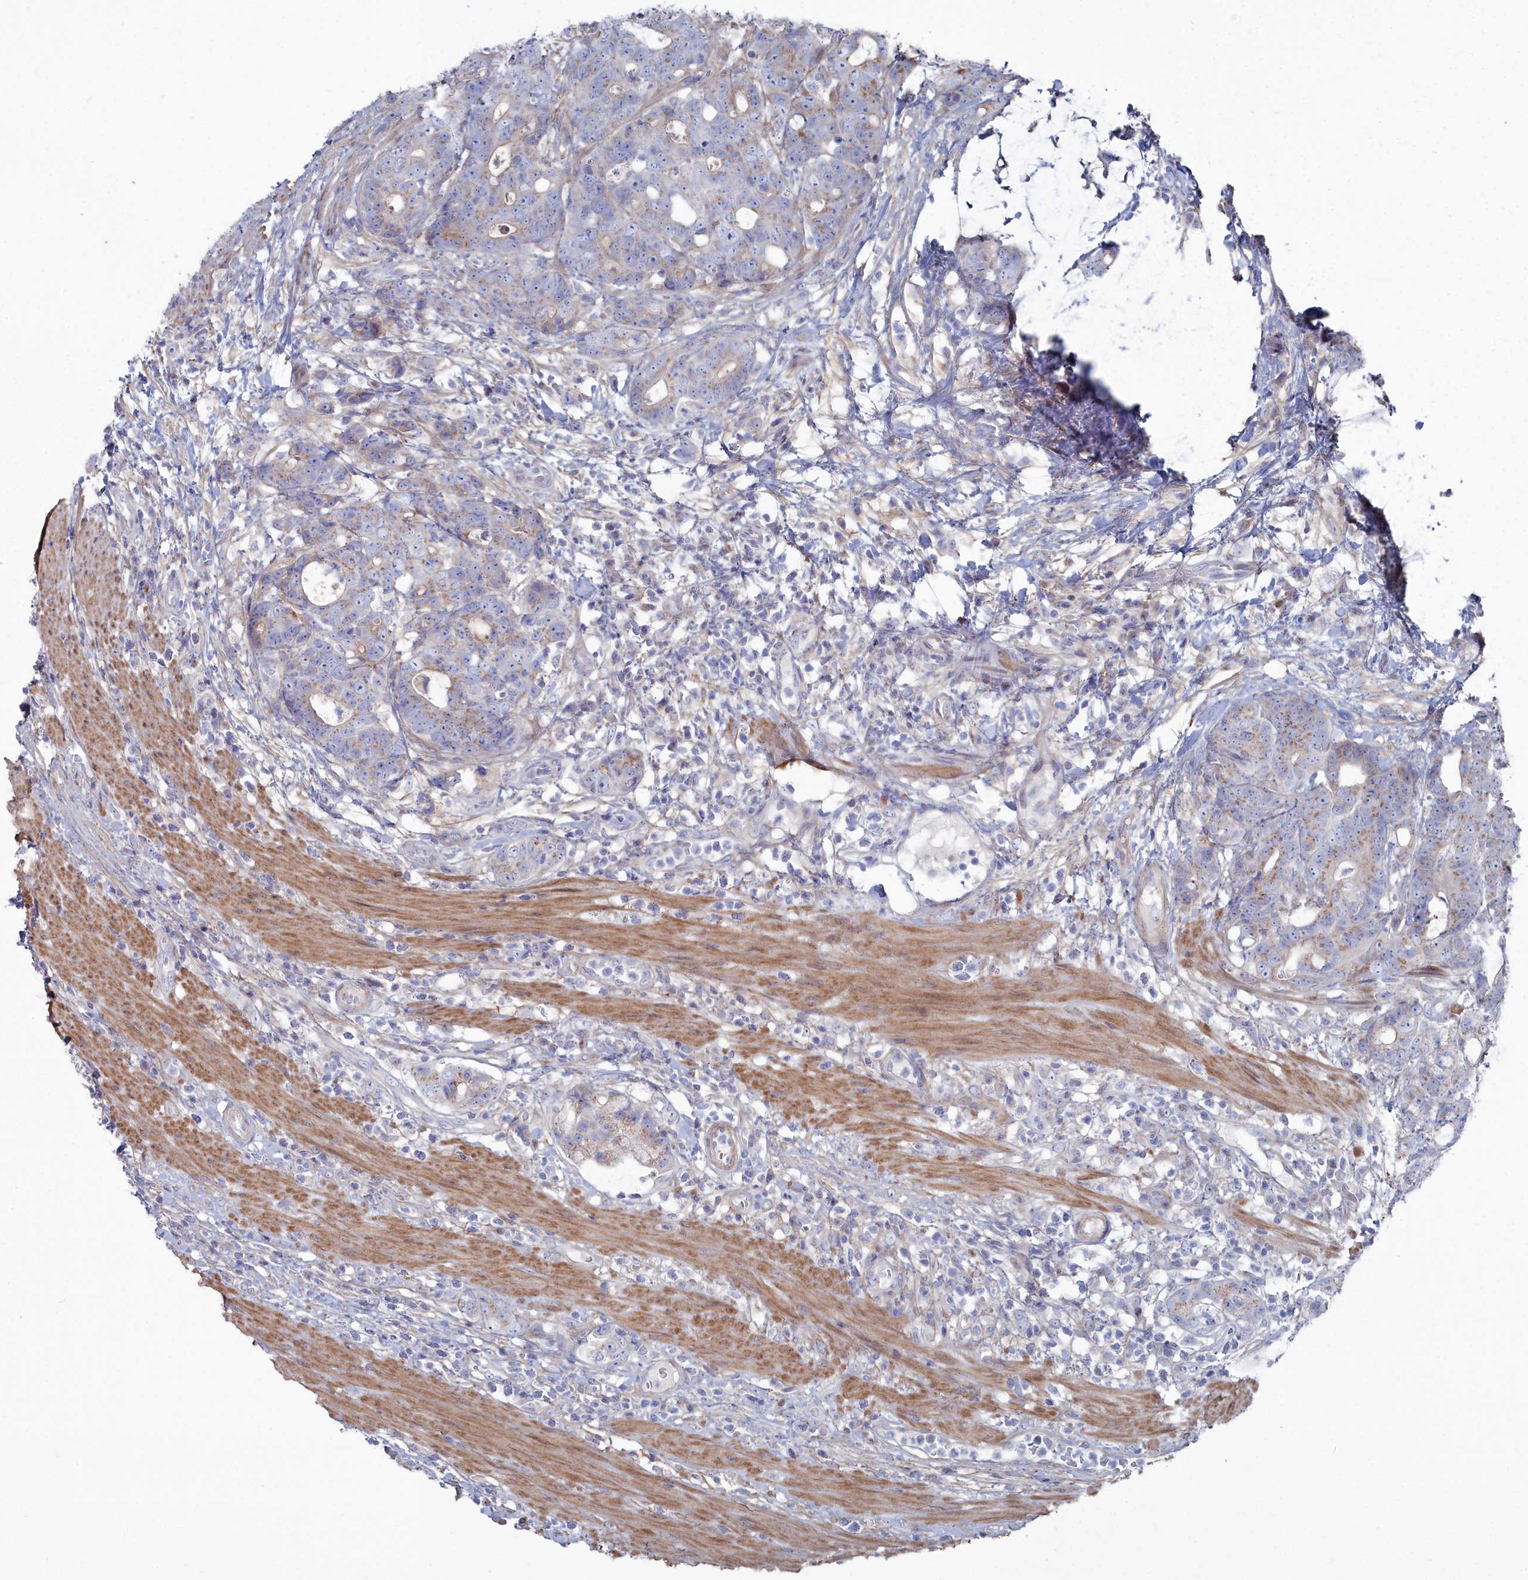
{"staining": {"intensity": "weak", "quantity": "25%-75%", "location": "cytoplasmic/membranous"}, "tissue": "colorectal cancer", "cell_type": "Tumor cells", "image_type": "cancer", "snomed": [{"axis": "morphology", "description": "Adenocarcinoma, NOS"}, {"axis": "topography", "description": "Colon"}], "caption": "Immunohistochemistry image of neoplastic tissue: human colorectal cancer (adenocarcinoma) stained using immunohistochemistry (IHC) reveals low levels of weak protein expression localized specifically in the cytoplasmic/membranous of tumor cells, appearing as a cytoplasmic/membranous brown color.", "gene": "SHISAL2A", "patient": {"sex": "female", "age": 82}}